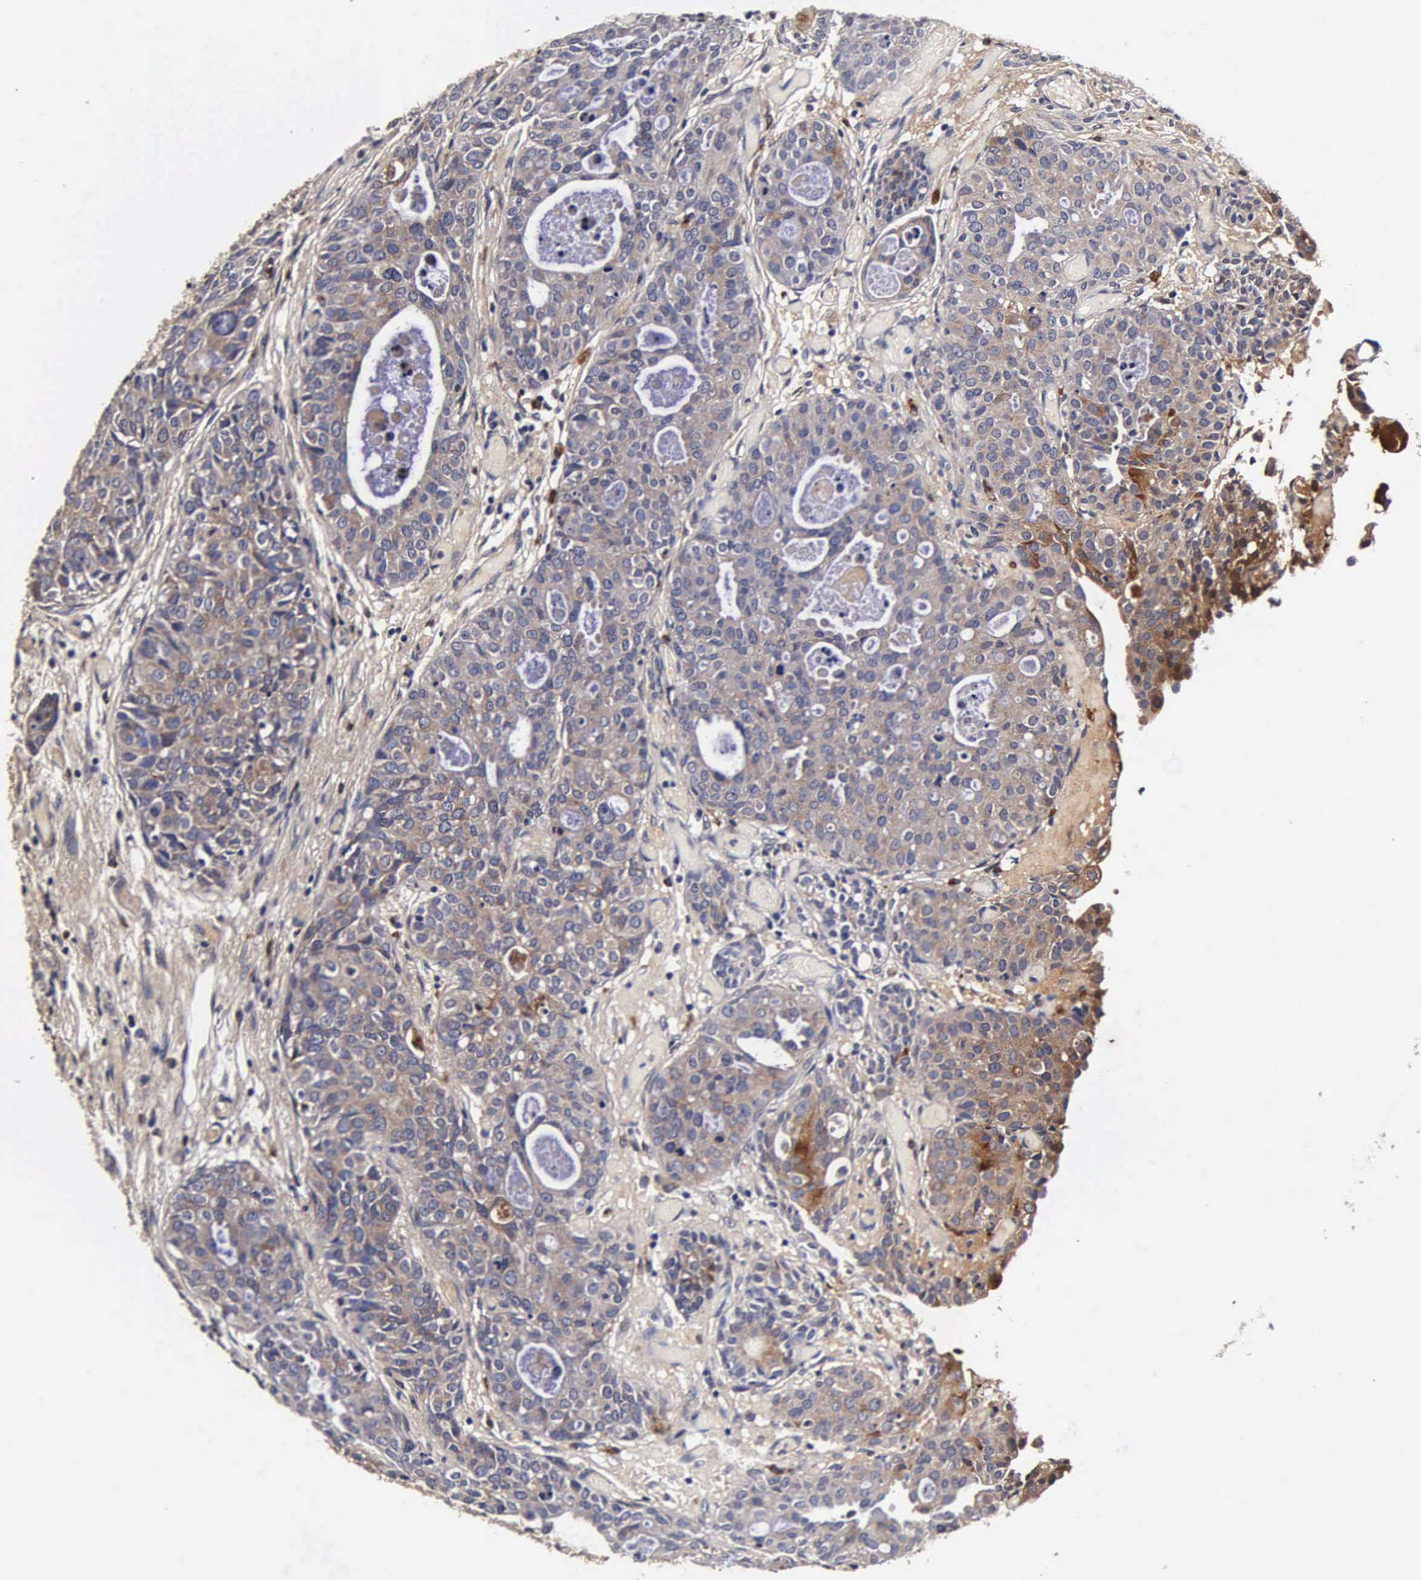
{"staining": {"intensity": "weak", "quantity": "25%-75%", "location": "cytoplasmic/membranous"}, "tissue": "urothelial cancer", "cell_type": "Tumor cells", "image_type": "cancer", "snomed": [{"axis": "morphology", "description": "Urothelial carcinoma, High grade"}, {"axis": "topography", "description": "Urinary bladder"}], "caption": "The immunohistochemical stain shows weak cytoplasmic/membranous staining in tumor cells of high-grade urothelial carcinoma tissue.", "gene": "CST3", "patient": {"sex": "male", "age": 78}}